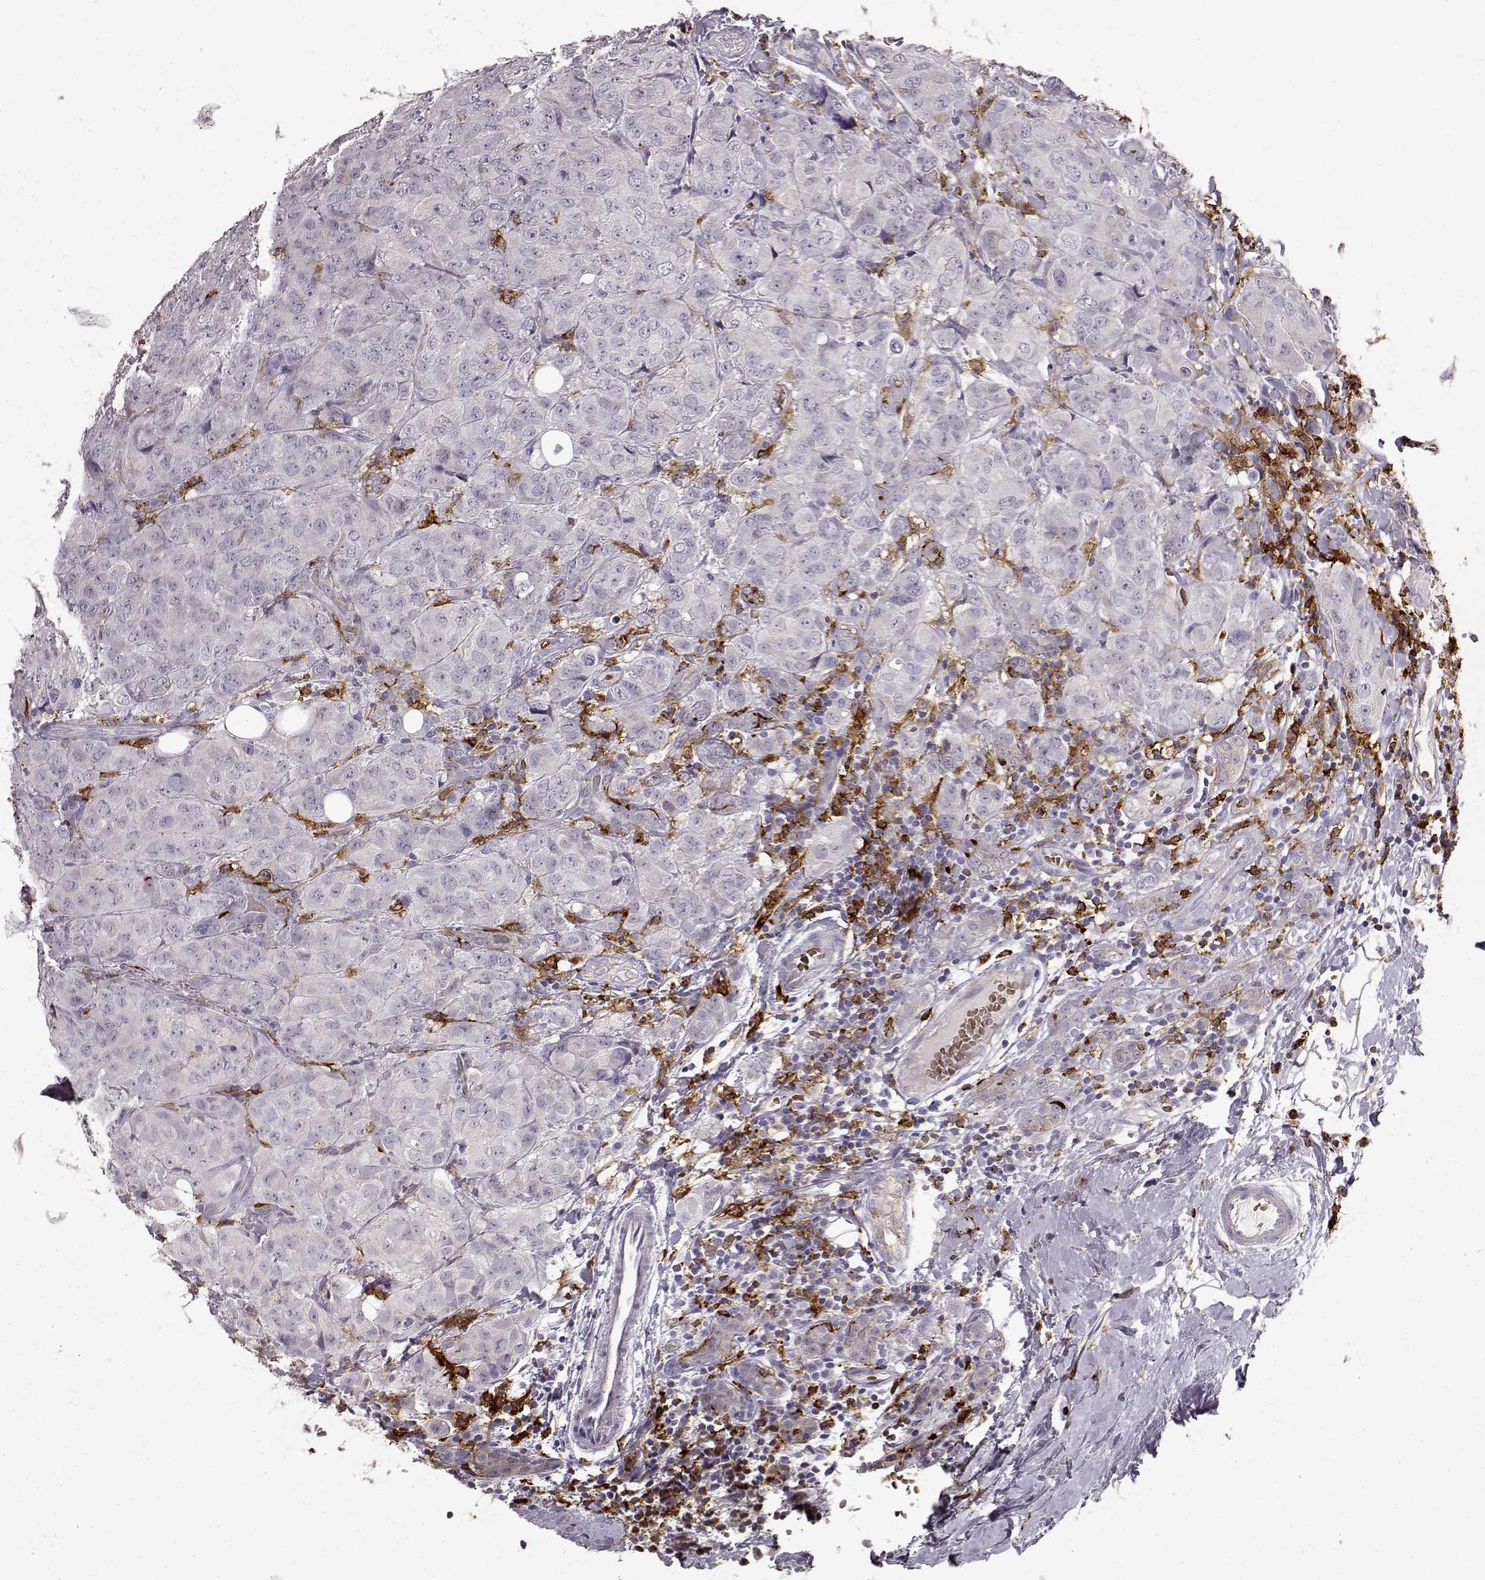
{"staining": {"intensity": "negative", "quantity": "none", "location": "none"}, "tissue": "breast cancer", "cell_type": "Tumor cells", "image_type": "cancer", "snomed": [{"axis": "morphology", "description": "Duct carcinoma"}, {"axis": "topography", "description": "Breast"}], "caption": "Tumor cells are negative for protein expression in human breast cancer (invasive ductal carcinoma).", "gene": "CCNF", "patient": {"sex": "female", "age": 43}}